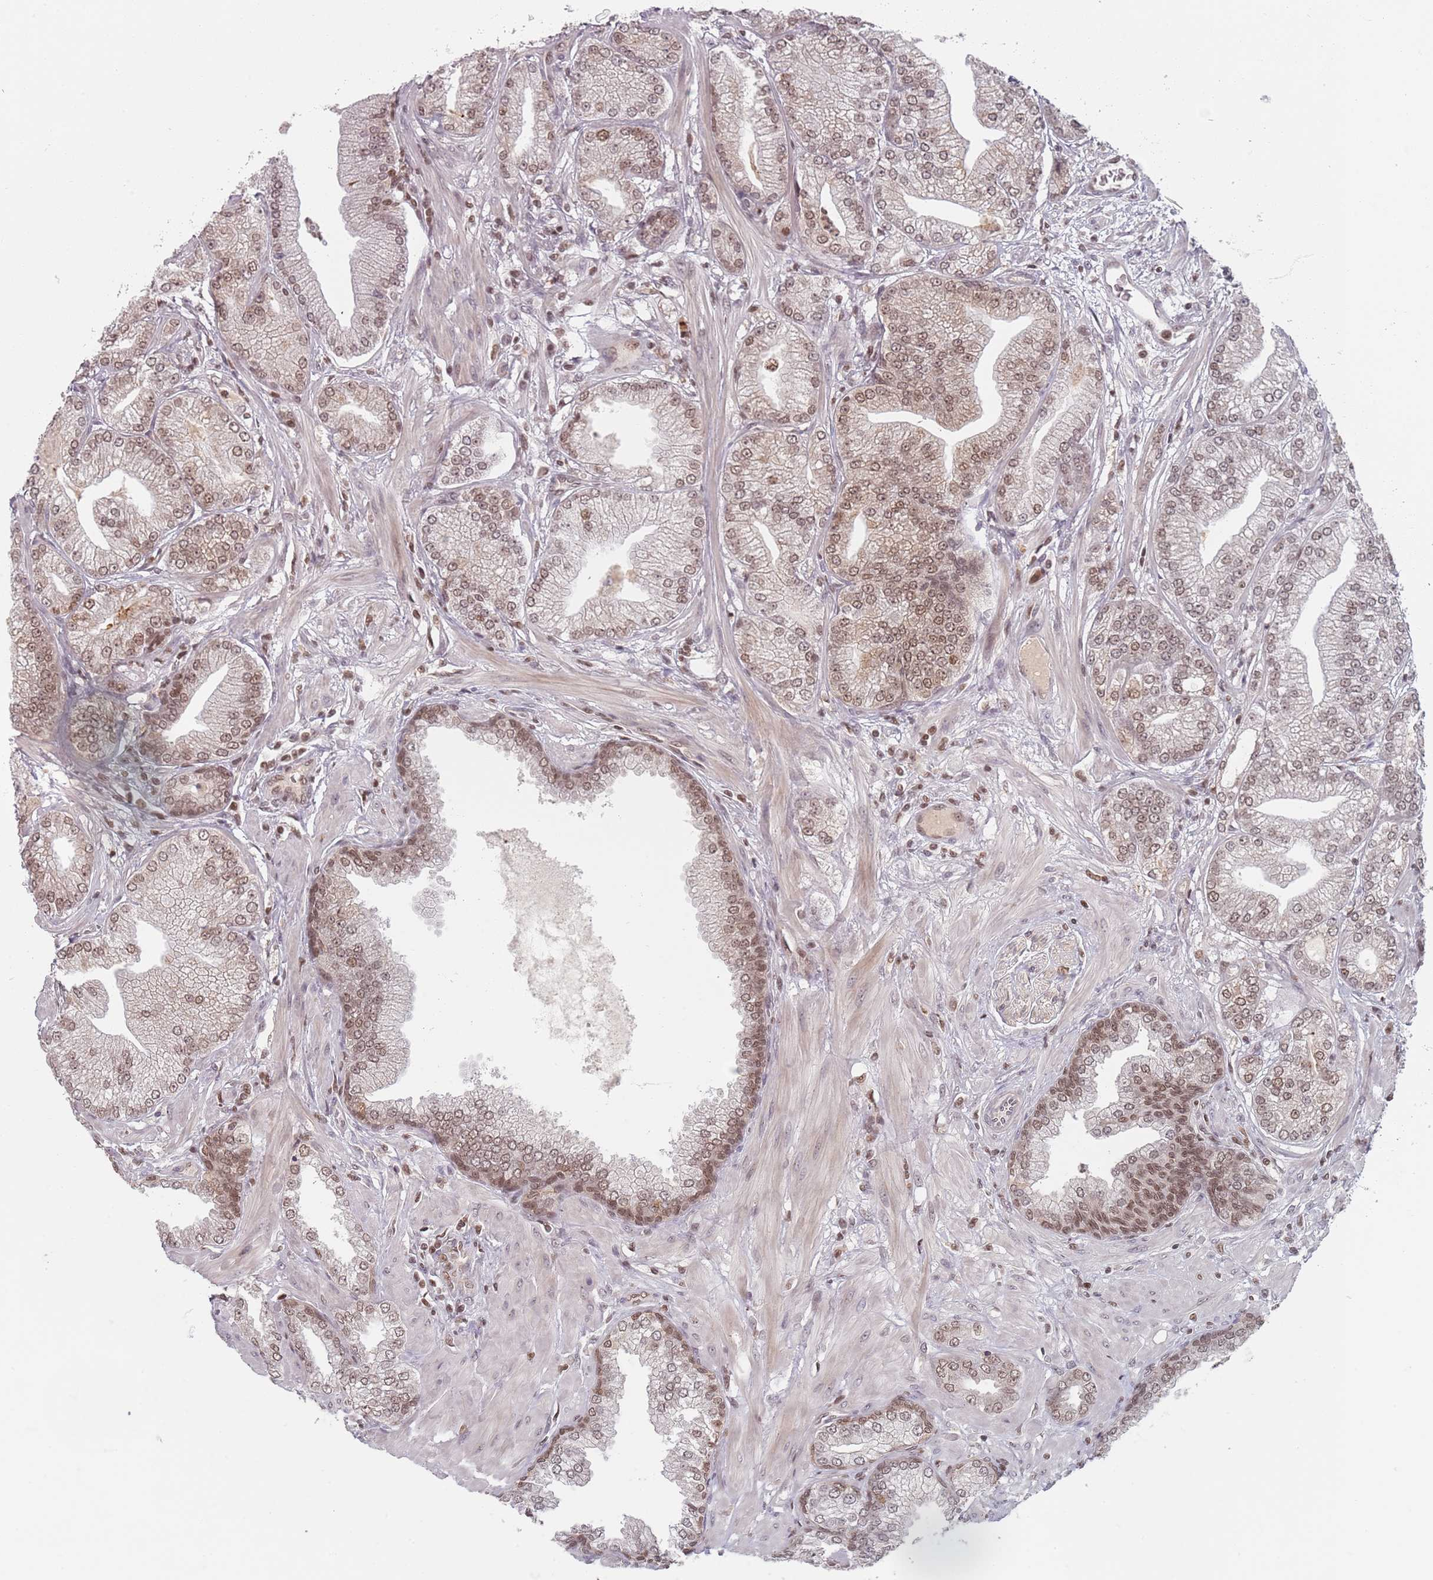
{"staining": {"intensity": "moderate", "quantity": ">75%", "location": "cytoplasmic/membranous,nuclear"}, "tissue": "prostate cancer", "cell_type": "Tumor cells", "image_type": "cancer", "snomed": [{"axis": "morphology", "description": "Adenocarcinoma, Low grade"}, {"axis": "topography", "description": "Prostate"}], "caption": "This is a micrograph of immunohistochemistry (IHC) staining of prostate cancer (adenocarcinoma (low-grade)), which shows moderate positivity in the cytoplasmic/membranous and nuclear of tumor cells.", "gene": "NUP50", "patient": {"sex": "male", "age": 55}}